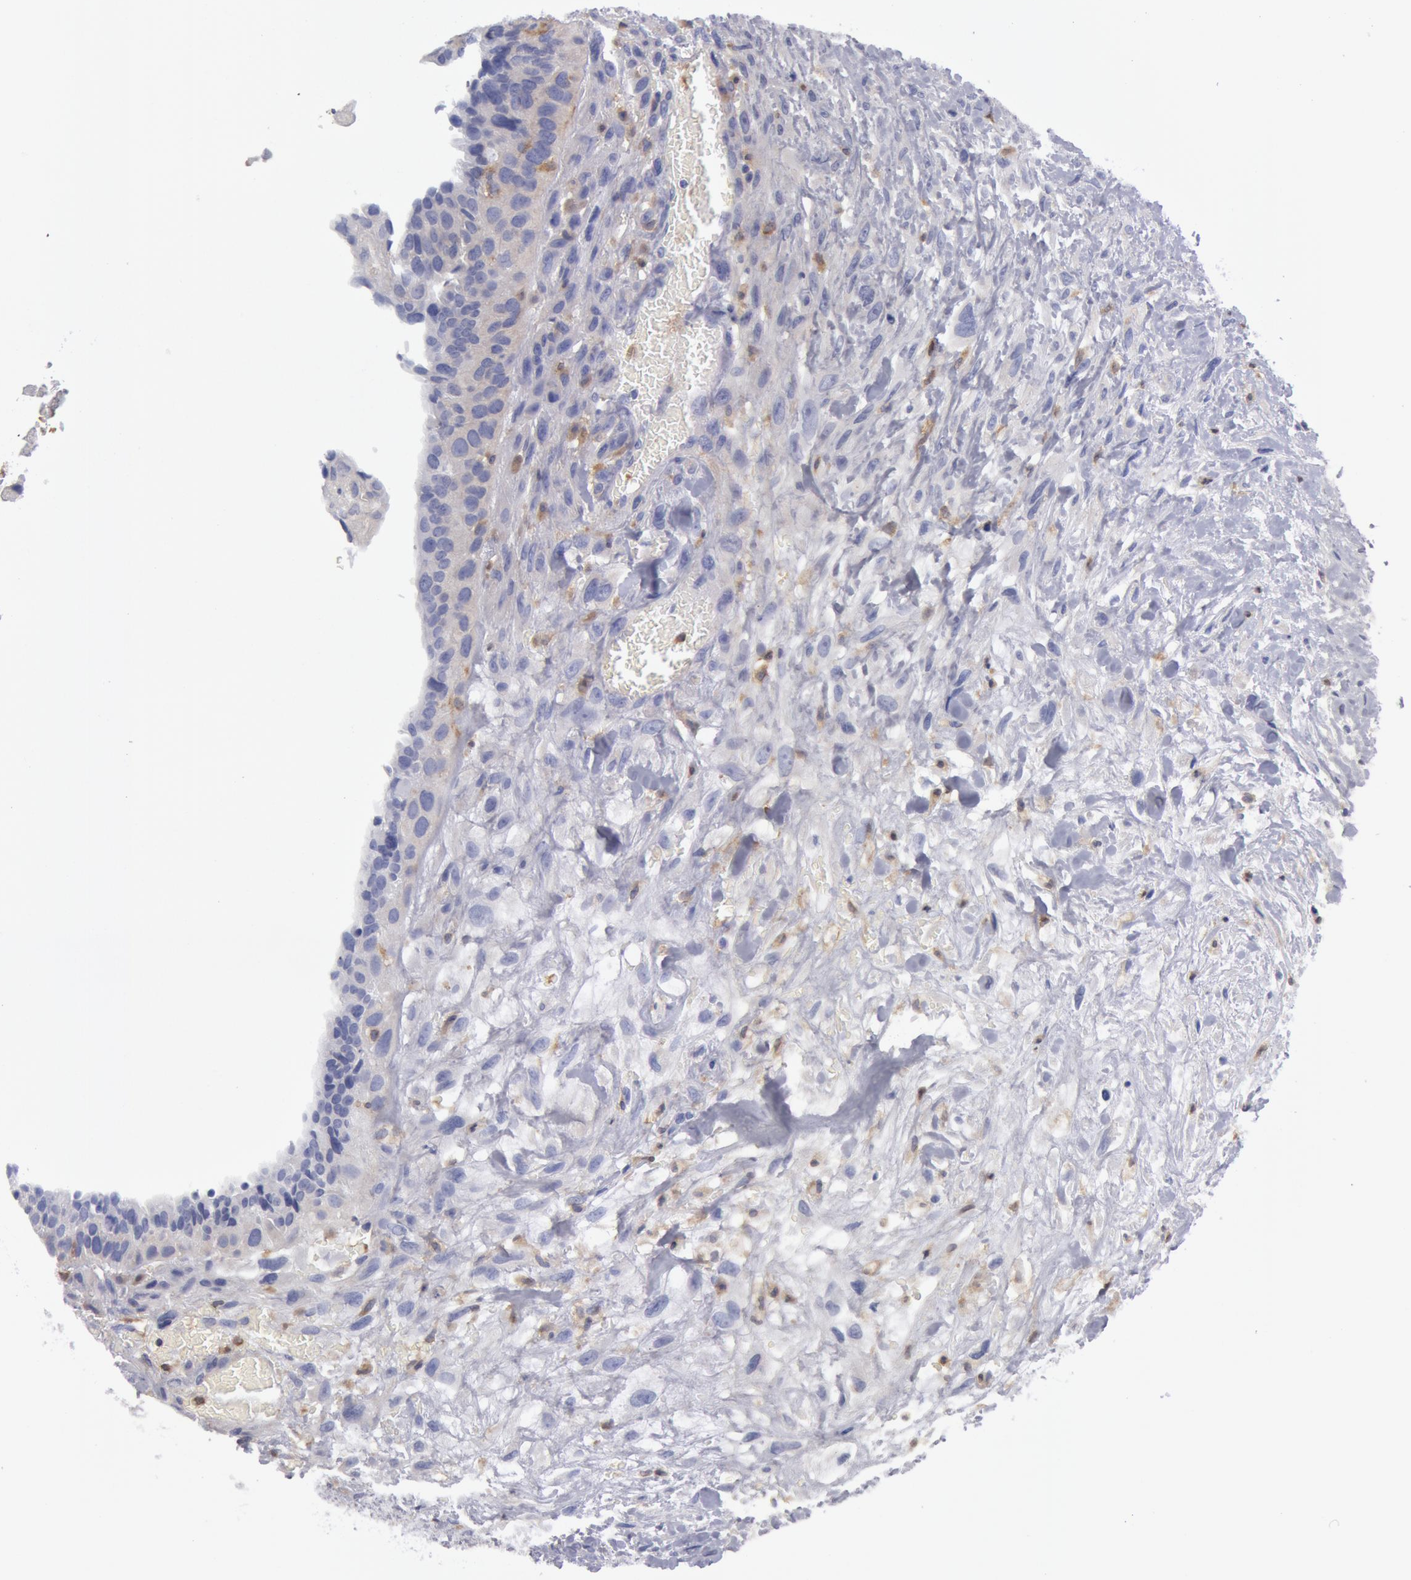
{"staining": {"intensity": "weak", "quantity": "<25%", "location": "cytoplasmic/membranous"}, "tissue": "breast cancer", "cell_type": "Tumor cells", "image_type": "cancer", "snomed": [{"axis": "morphology", "description": "Neoplasm, malignant, NOS"}, {"axis": "topography", "description": "Breast"}], "caption": "There is no significant positivity in tumor cells of breast cancer.", "gene": "SYK", "patient": {"sex": "female", "age": 50}}